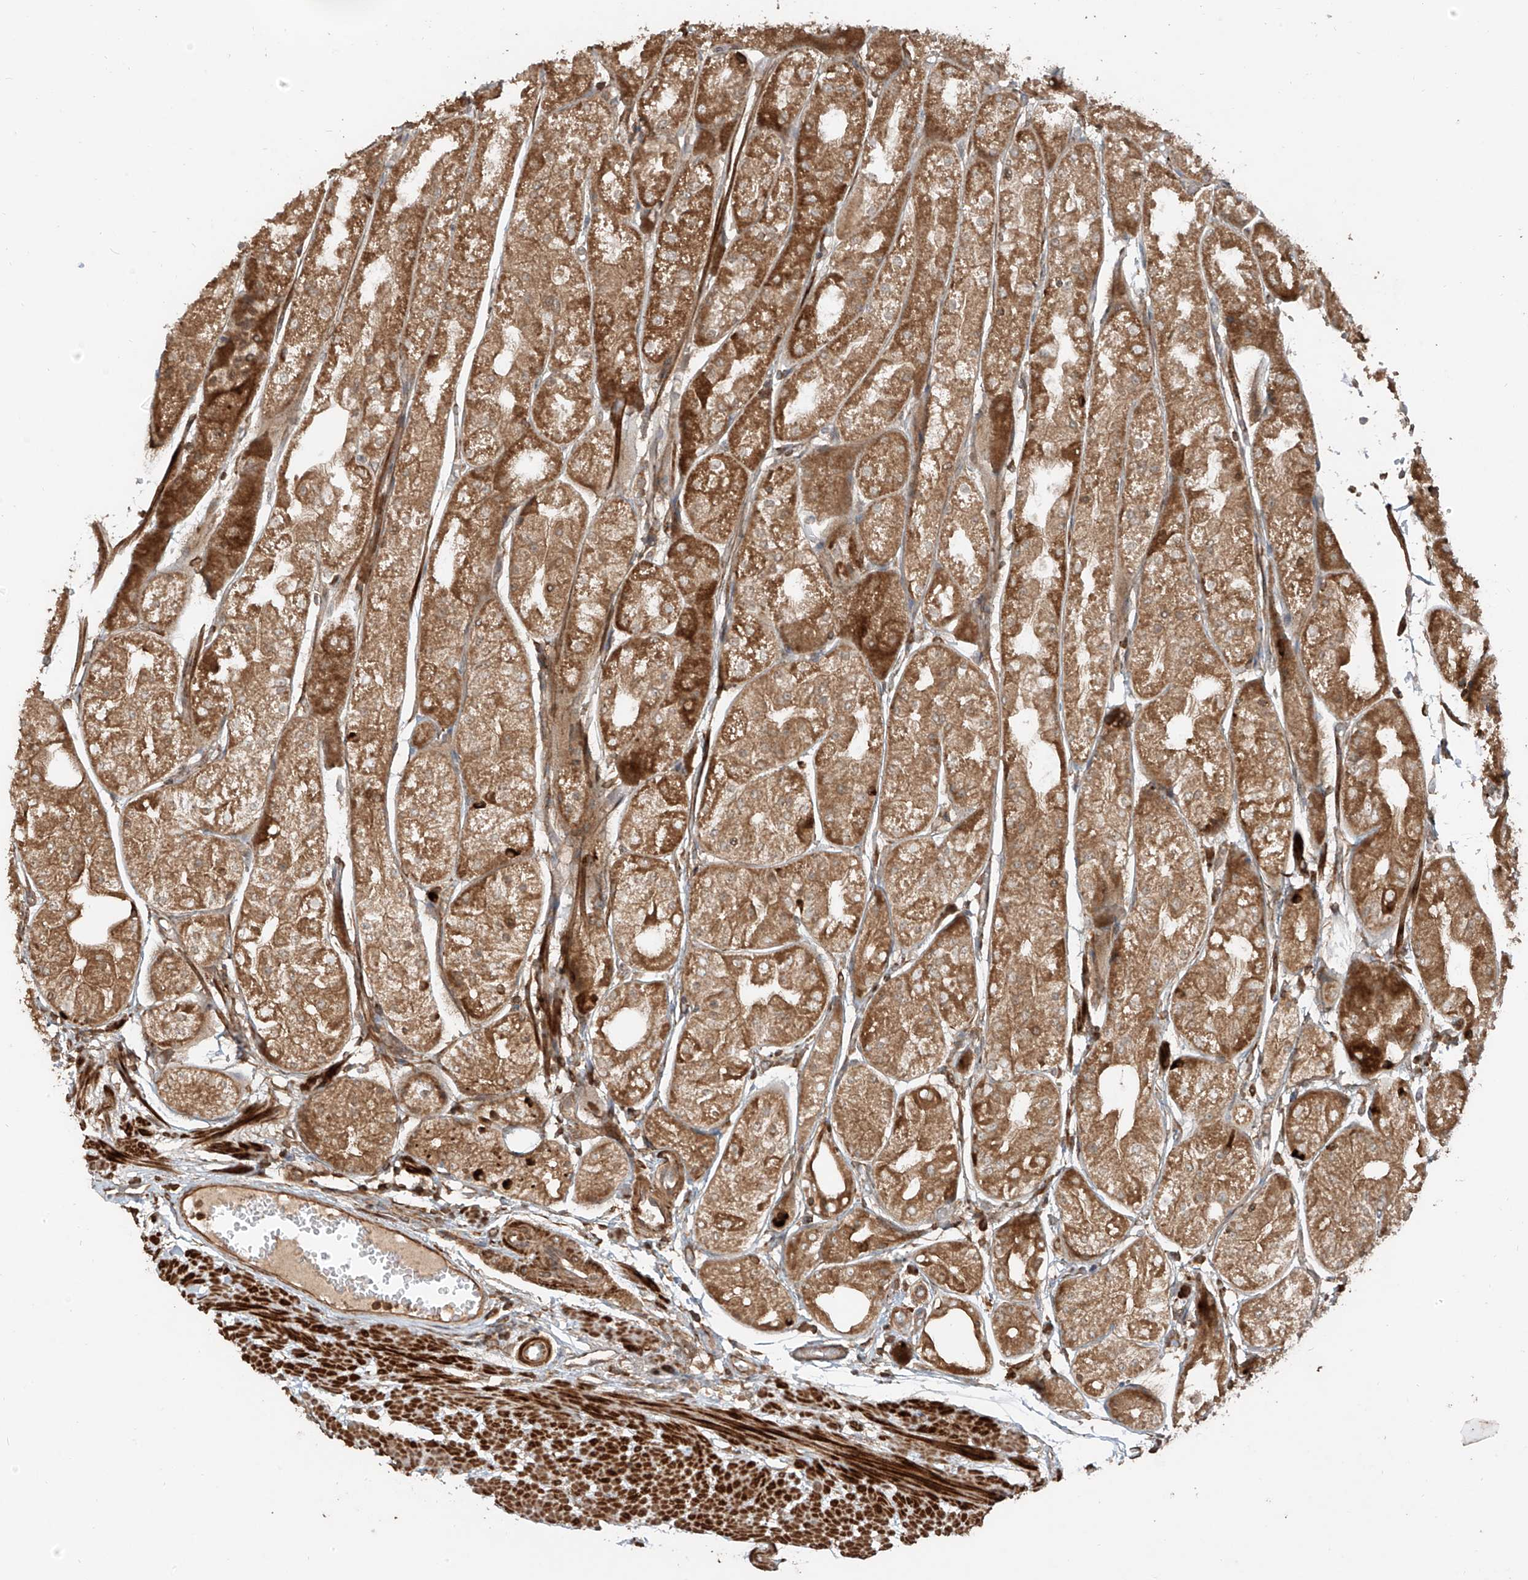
{"staining": {"intensity": "moderate", "quantity": ">75%", "location": "cytoplasmic/membranous"}, "tissue": "stomach", "cell_type": "Glandular cells", "image_type": "normal", "snomed": [{"axis": "morphology", "description": "Normal tissue, NOS"}, {"axis": "topography", "description": "Stomach, upper"}], "caption": "Immunohistochemical staining of unremarkable stomach demonstrates >75% levels of moderate cytoplasmic/membranous protein positivity in about >75% of glandular cells. The staining was performed using DAB (3,3'-diaminobenzidine), with brown indicating positive protein expression. Nuclei are stained blue with hematoxylin.", "gene": "ANKZF1", "patient": {"sex": "male", "age": 72}}